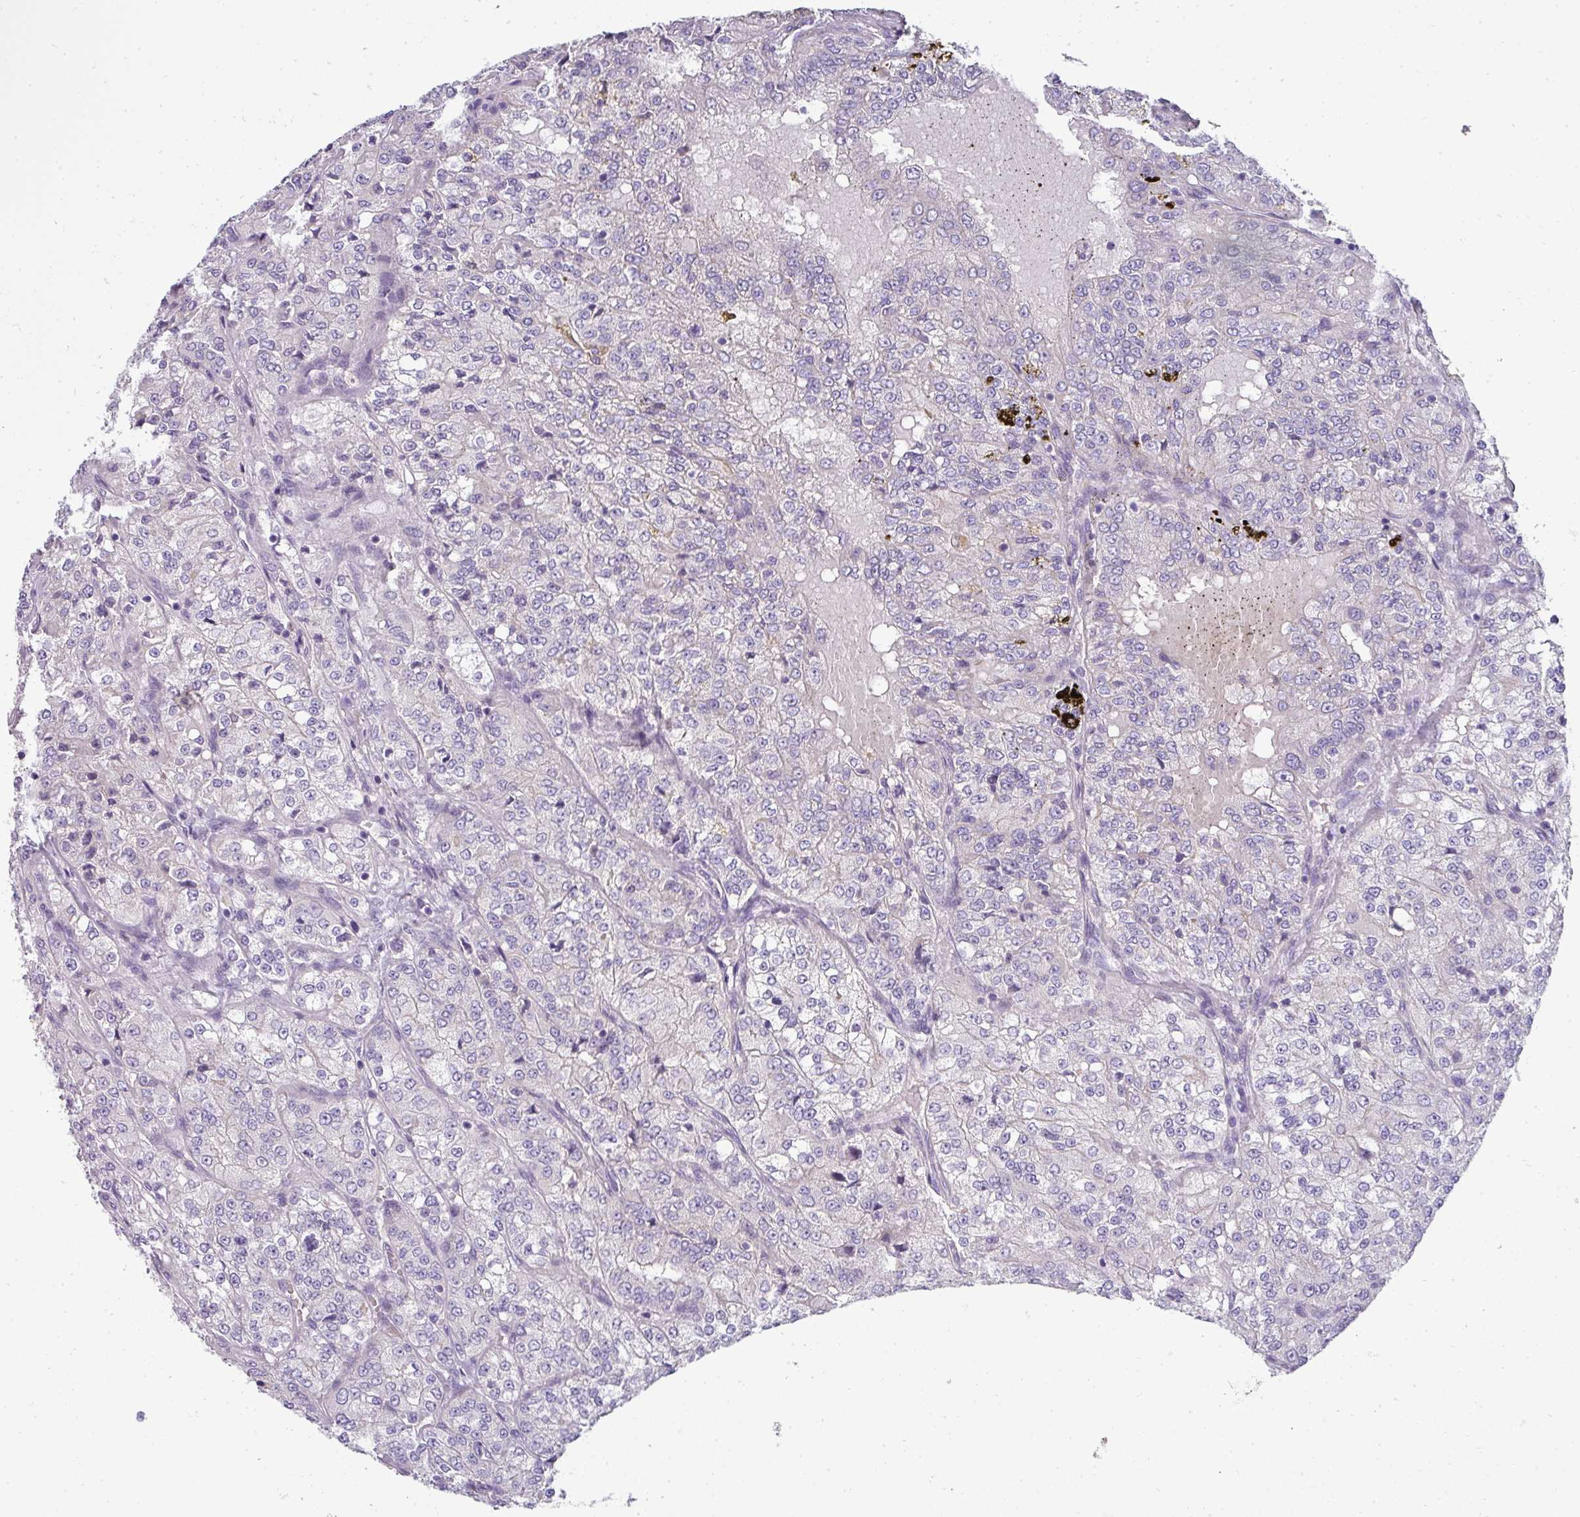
{"staining": {"intensity": "negative", "quantity": "none", "location": "none"}, "tissue": "renal cancer", "cell_type": "Tumor cells", "image_type": "cancer", "snomed": [{"axis": "morphology", "description": "Adenocarcinoma, NOS"}, {"axis": "topography", "description": "Kidney"}], "caption": "A high-resolution histopathology image shows IHC staining of renal adenocarcinoma, which displays no significant staining in tumor cells.", "gene": "ASXL3", "patient": {"sex": "female", "age": 63}}